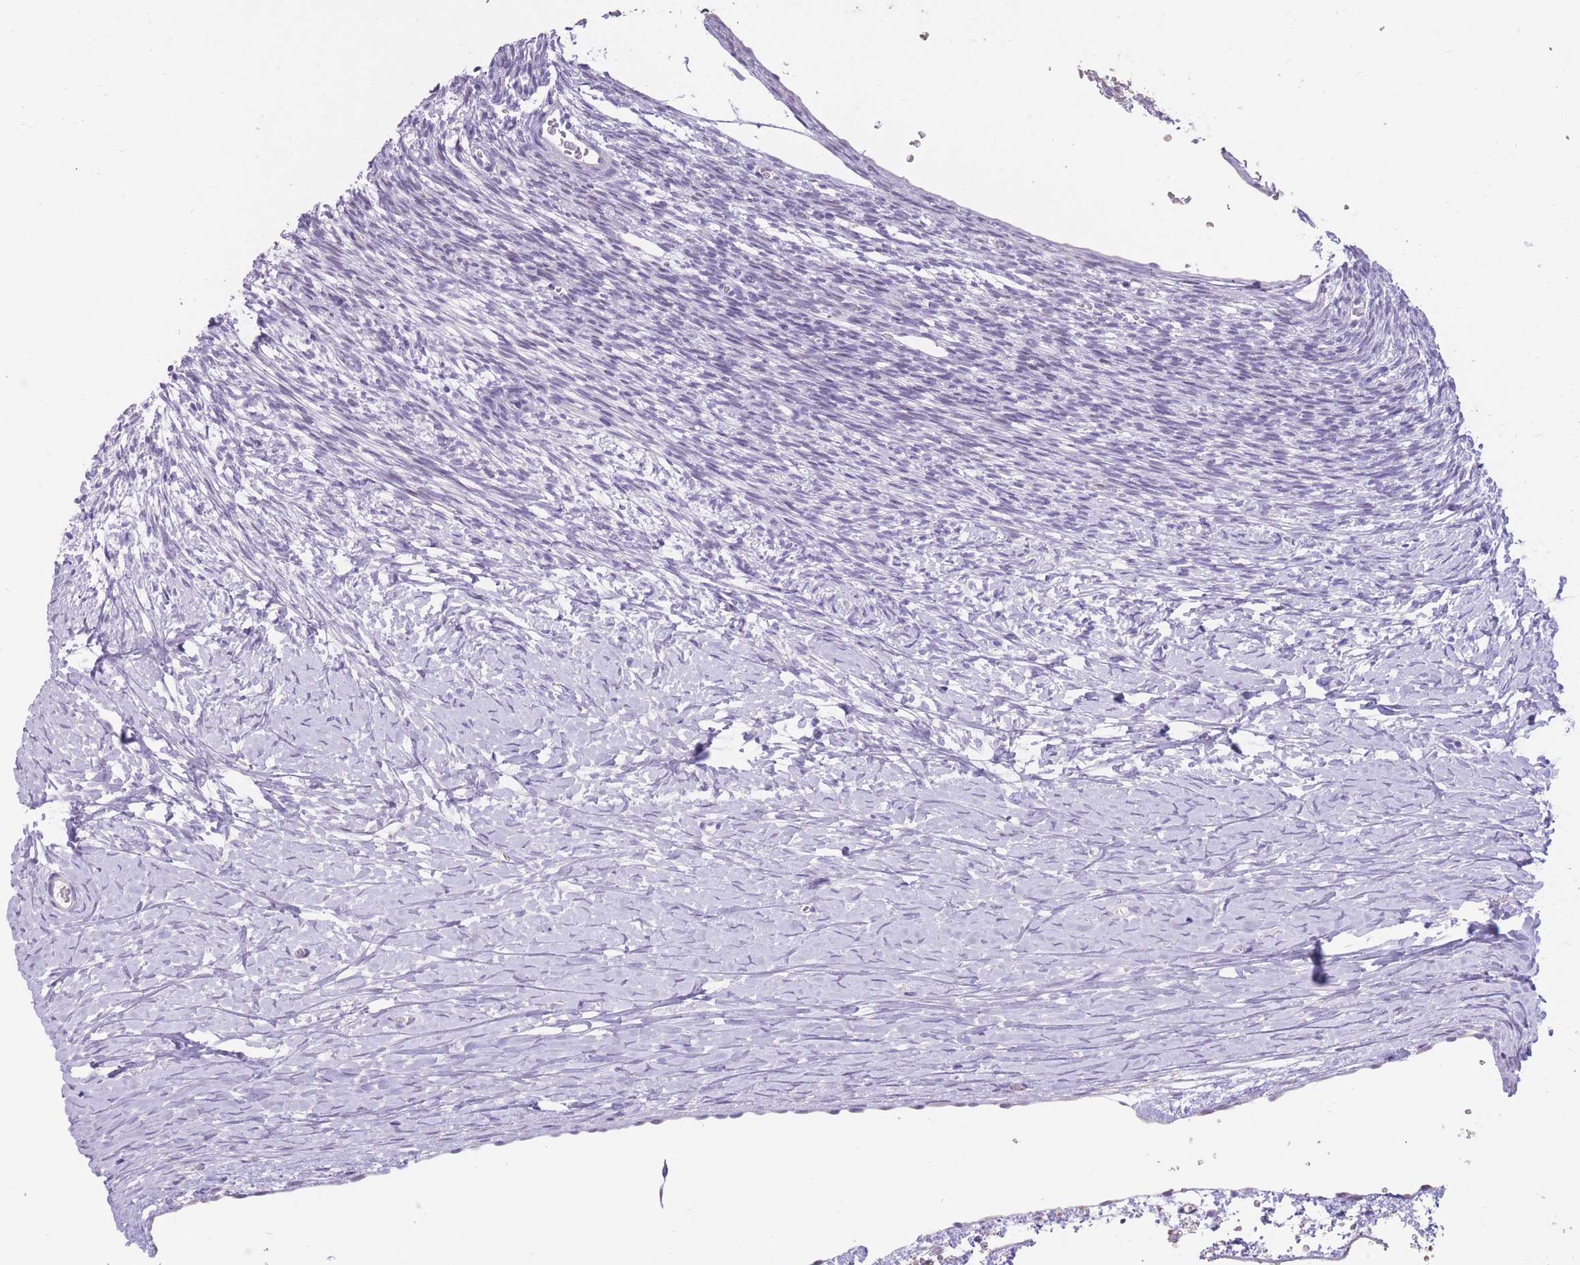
{"staining": {"intensity": "negative", "quantity": "none", "location": "none"}, "tissue": "ovary", "cell_type": "Ovarian stroma cells", "image_type": "normal", "snomed": [{"axis": "morphology", "description": "Normal tissue, NOS"}, {"axis": "topography", "description": "Ovary"}], "caption": "Histopathology image shows no significant protein positivity in ovarian stroma cells of normal ovary.", "gene": "WDR70", "patient": {"sex": "female", "age": 39}}